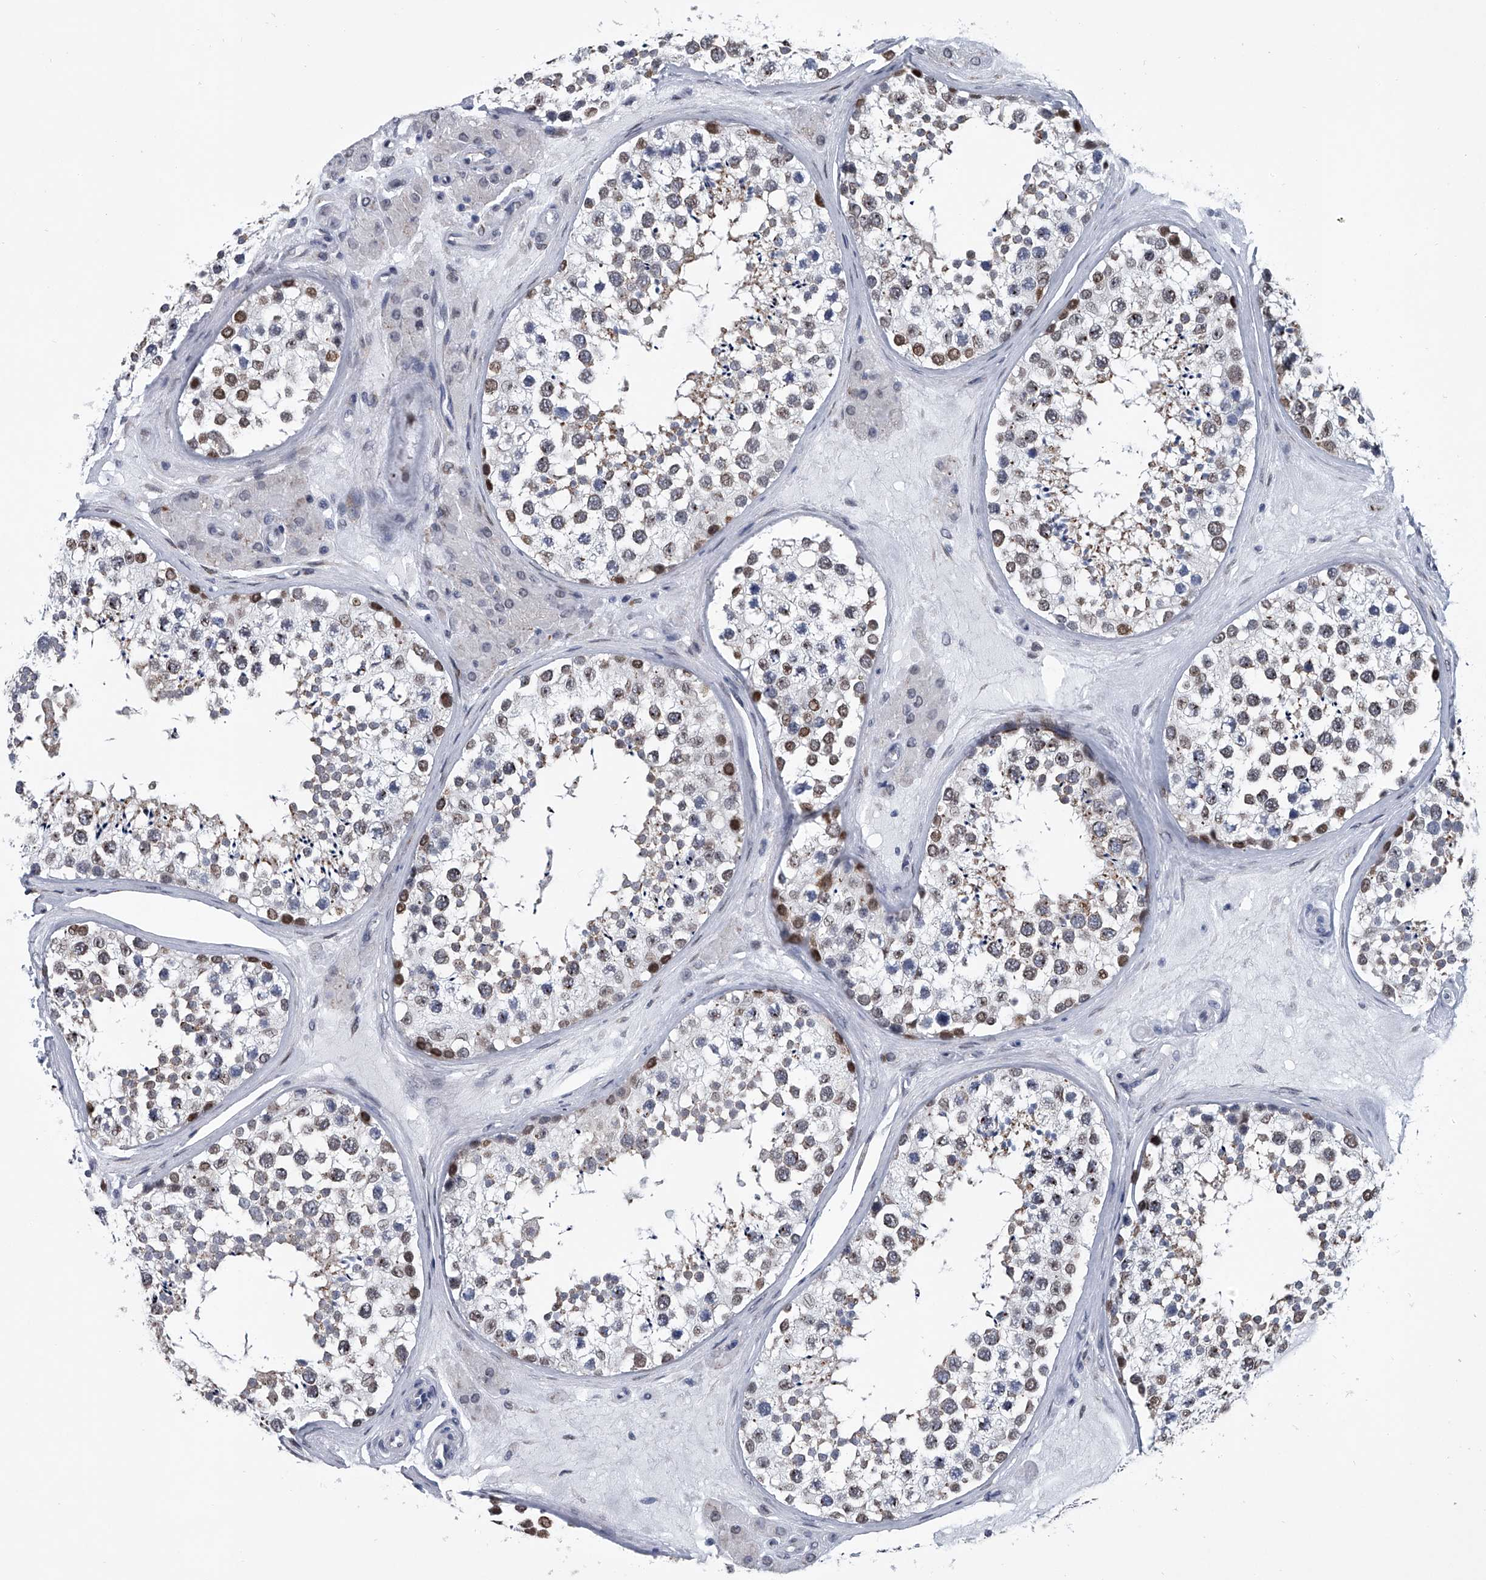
{"staining": {"intensity": "moderate", "quantity": "<25%", "location": "nuclear"}, "tissue": "testis", "cell_type": "Cells in seminiferous ducts", "image_type": "normal", "snomed": [{"axis": "morphology", "description": "Normal tissue, NOS"}, {"axis": "topography", "description": "Testis"}], "caption": "Normal testis displays moderate nuclear positivity in about <25% of cells in seminiferous ducts, visualized by immunohistochemistry.", "gene": "PPP2R5D", "patient": {"sex": "male", "age": 46}}